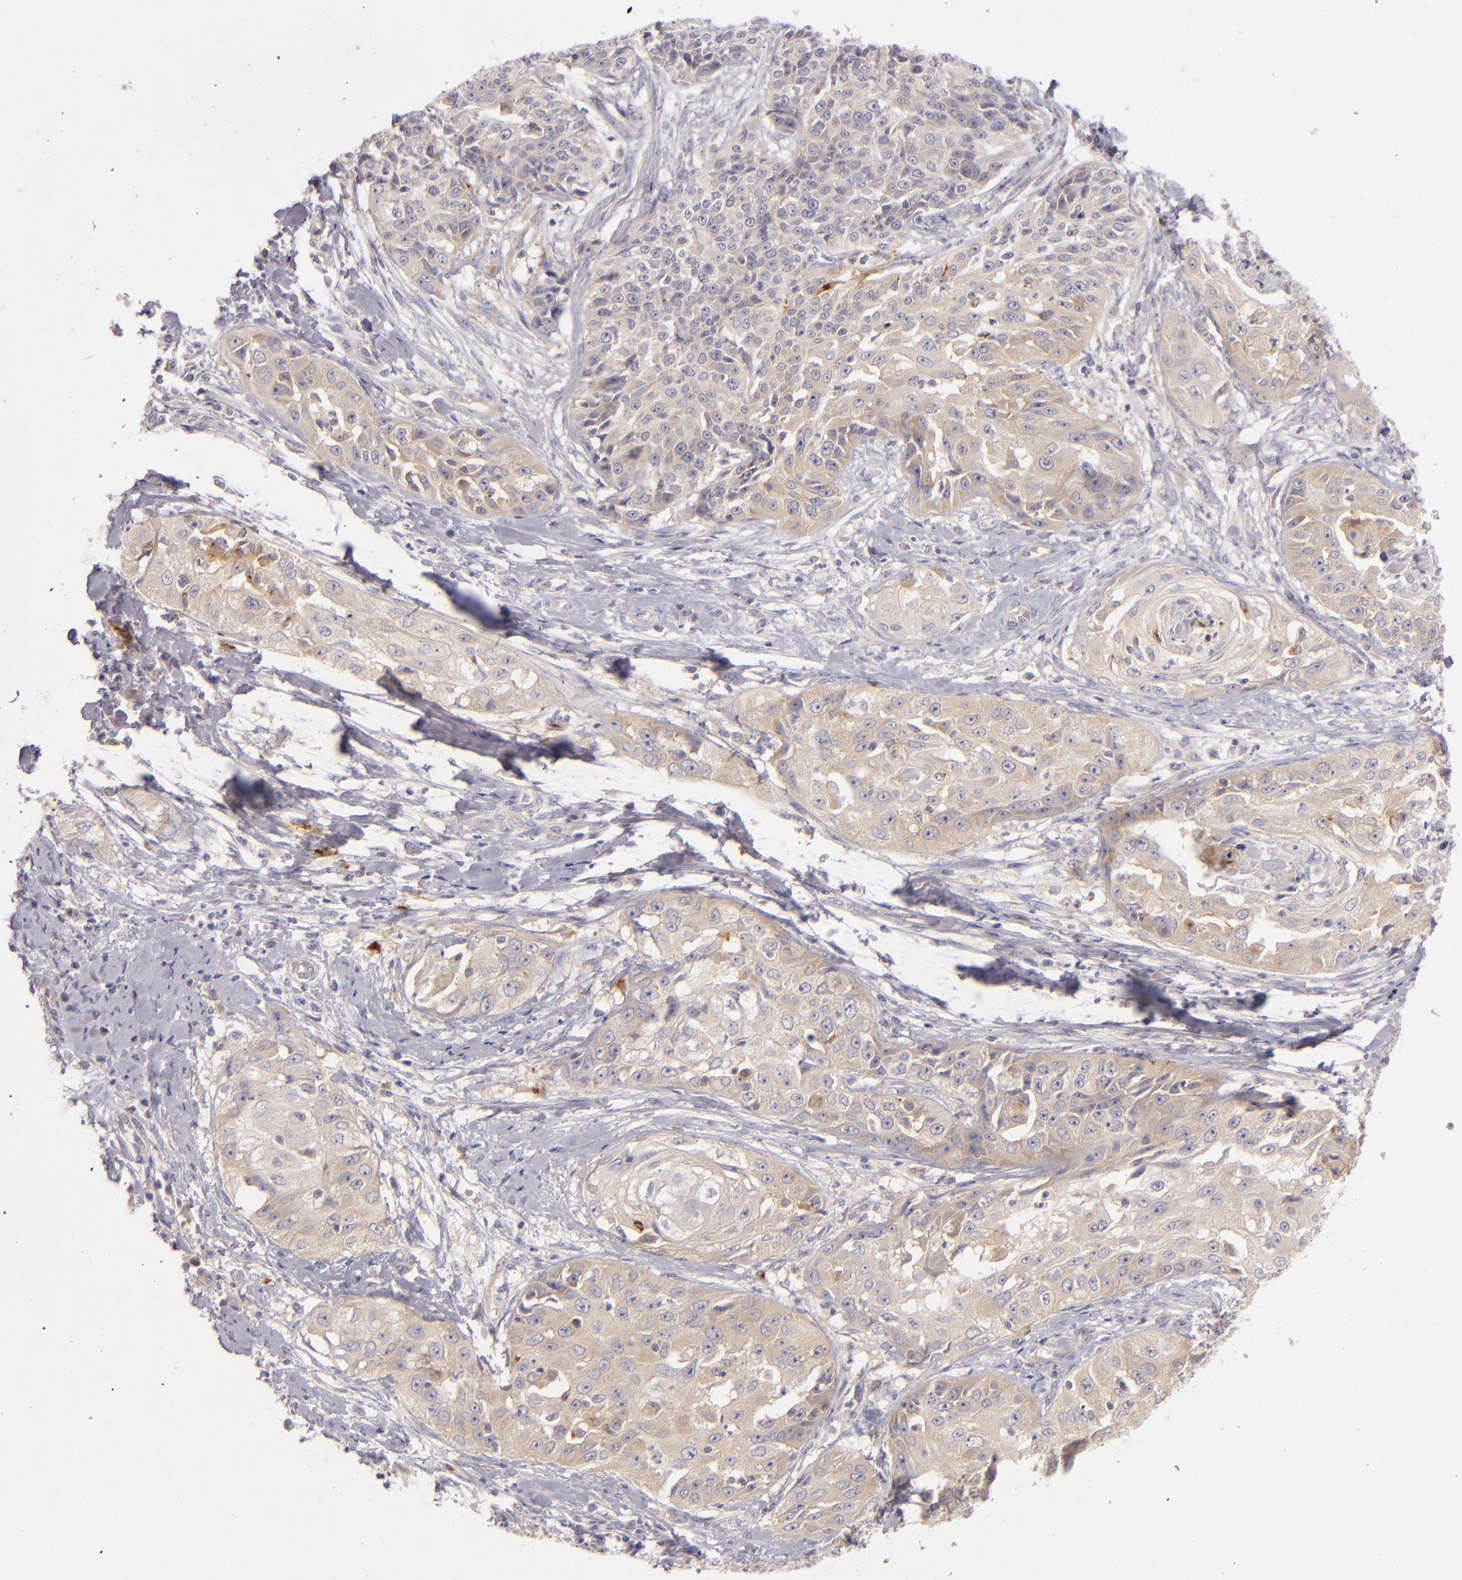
{"staining": {"intensity": "weak", "quantity": ">75%", "location": "cytoplasmic/membranous"}, "tissue": "cervical cancer", "cell_type": "Tumor cells", "image_type": "cancer", "snomed": [{"axis": "morphology", "description": "Squamous cell carcinoma, NOS"}, {"axis": "topography", "description": "Cervix"}], "caption": "An immunohistochemistry (IHC) photomicrograph of tumor tissue is shown. Protein staining in brown highlights weak cytoplasmic/membranous positivity in squamous cell carcinoma (cervical) within tumor cells.", "gene": "CD83", "patient": {"sex": "female", "age": 64}}